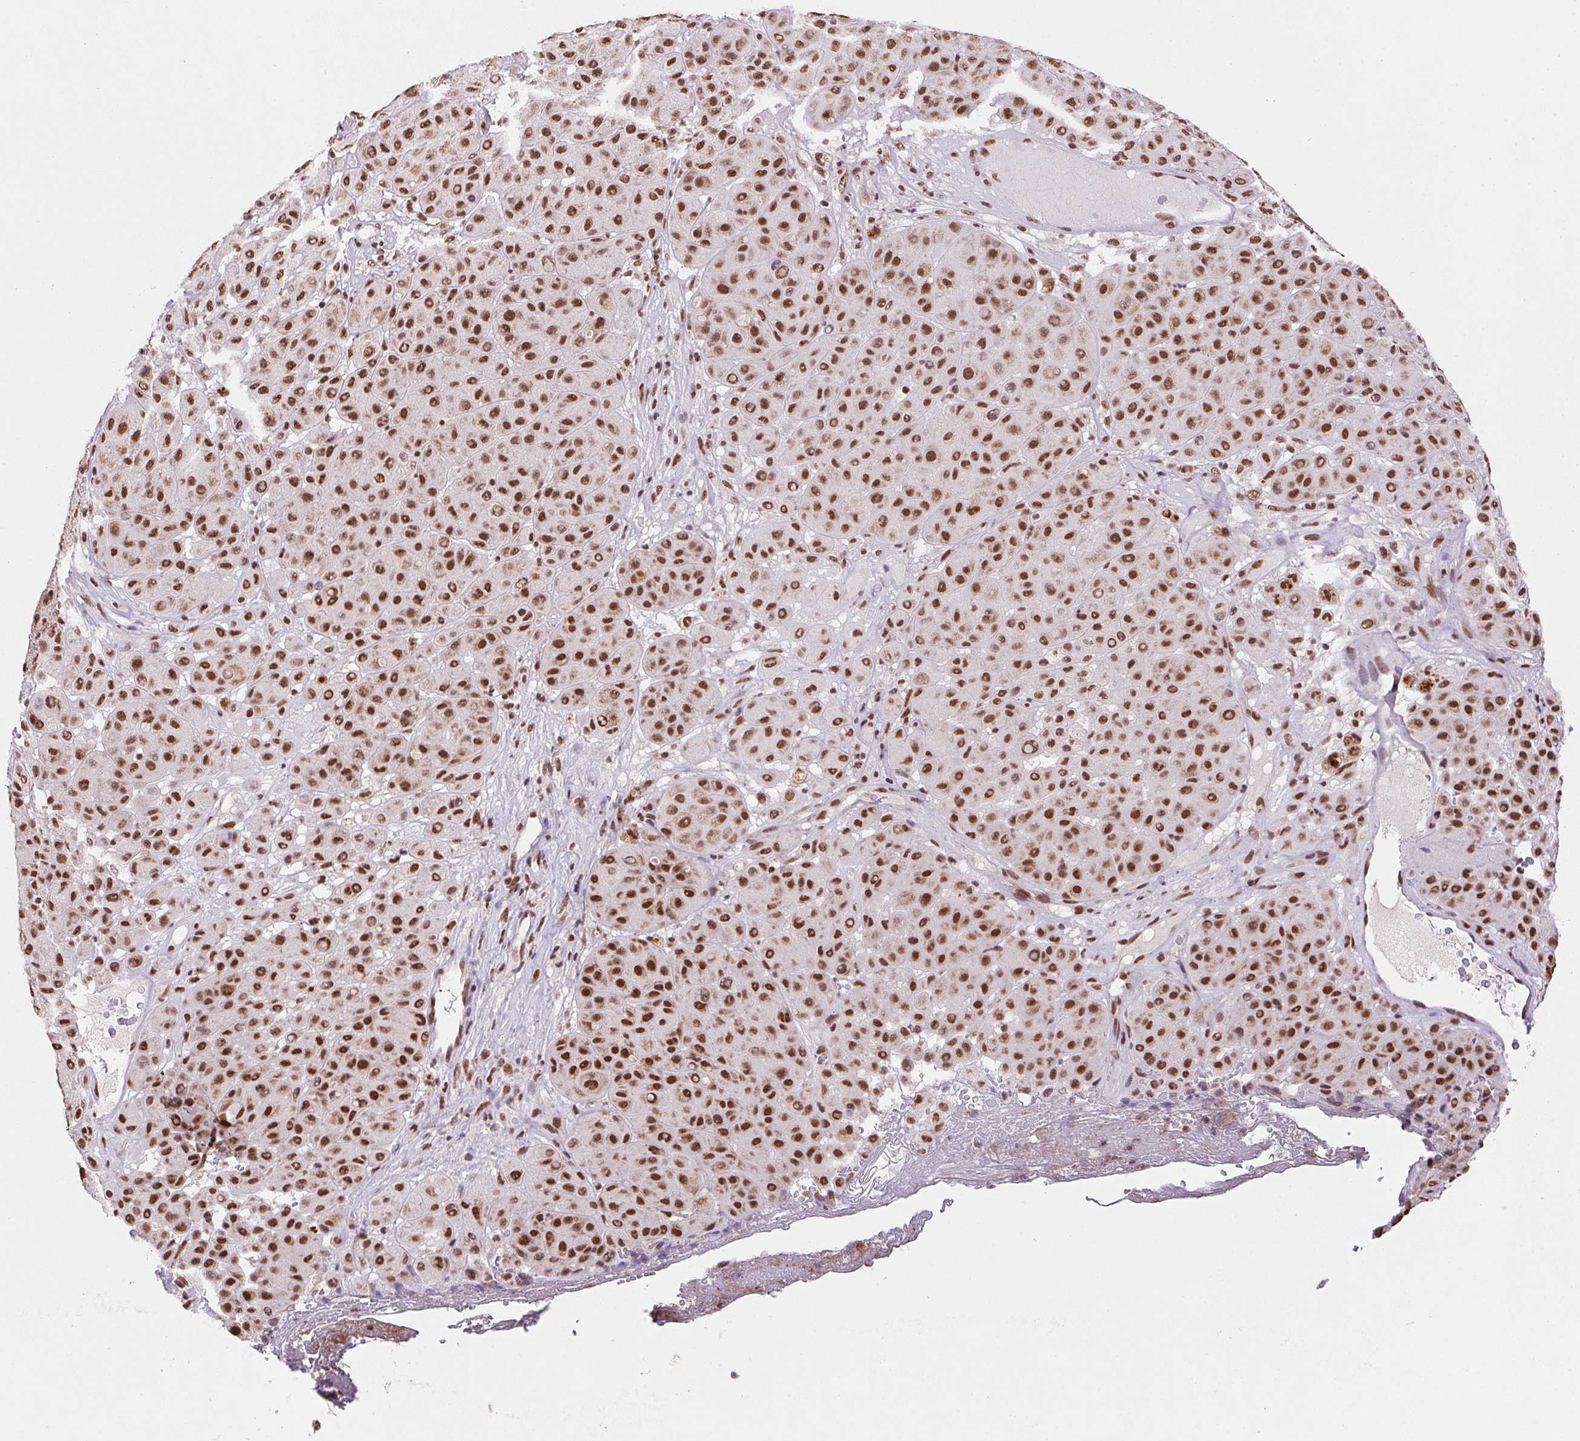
{"staining": {"intensity": "strong", "quantity": ">75%", "location": "nuclear"}, "tissue": "melanoma", "cell_type": "Tumor cells", "image_type": "cancer", "snomed": [{"axis": "morphology", "description": "Malignant melanoma, Metastatic site"}, {"axis": "topography", "description": "Smooth muscle"}], "caption": "Malignant melanoma (metastatic site) stained with DAB IHC displays high levels of strong nuclear staining in about >75% of tumor cells.", "gene": "SNRPG", "patient": {"sex": "male", "age": 41}}